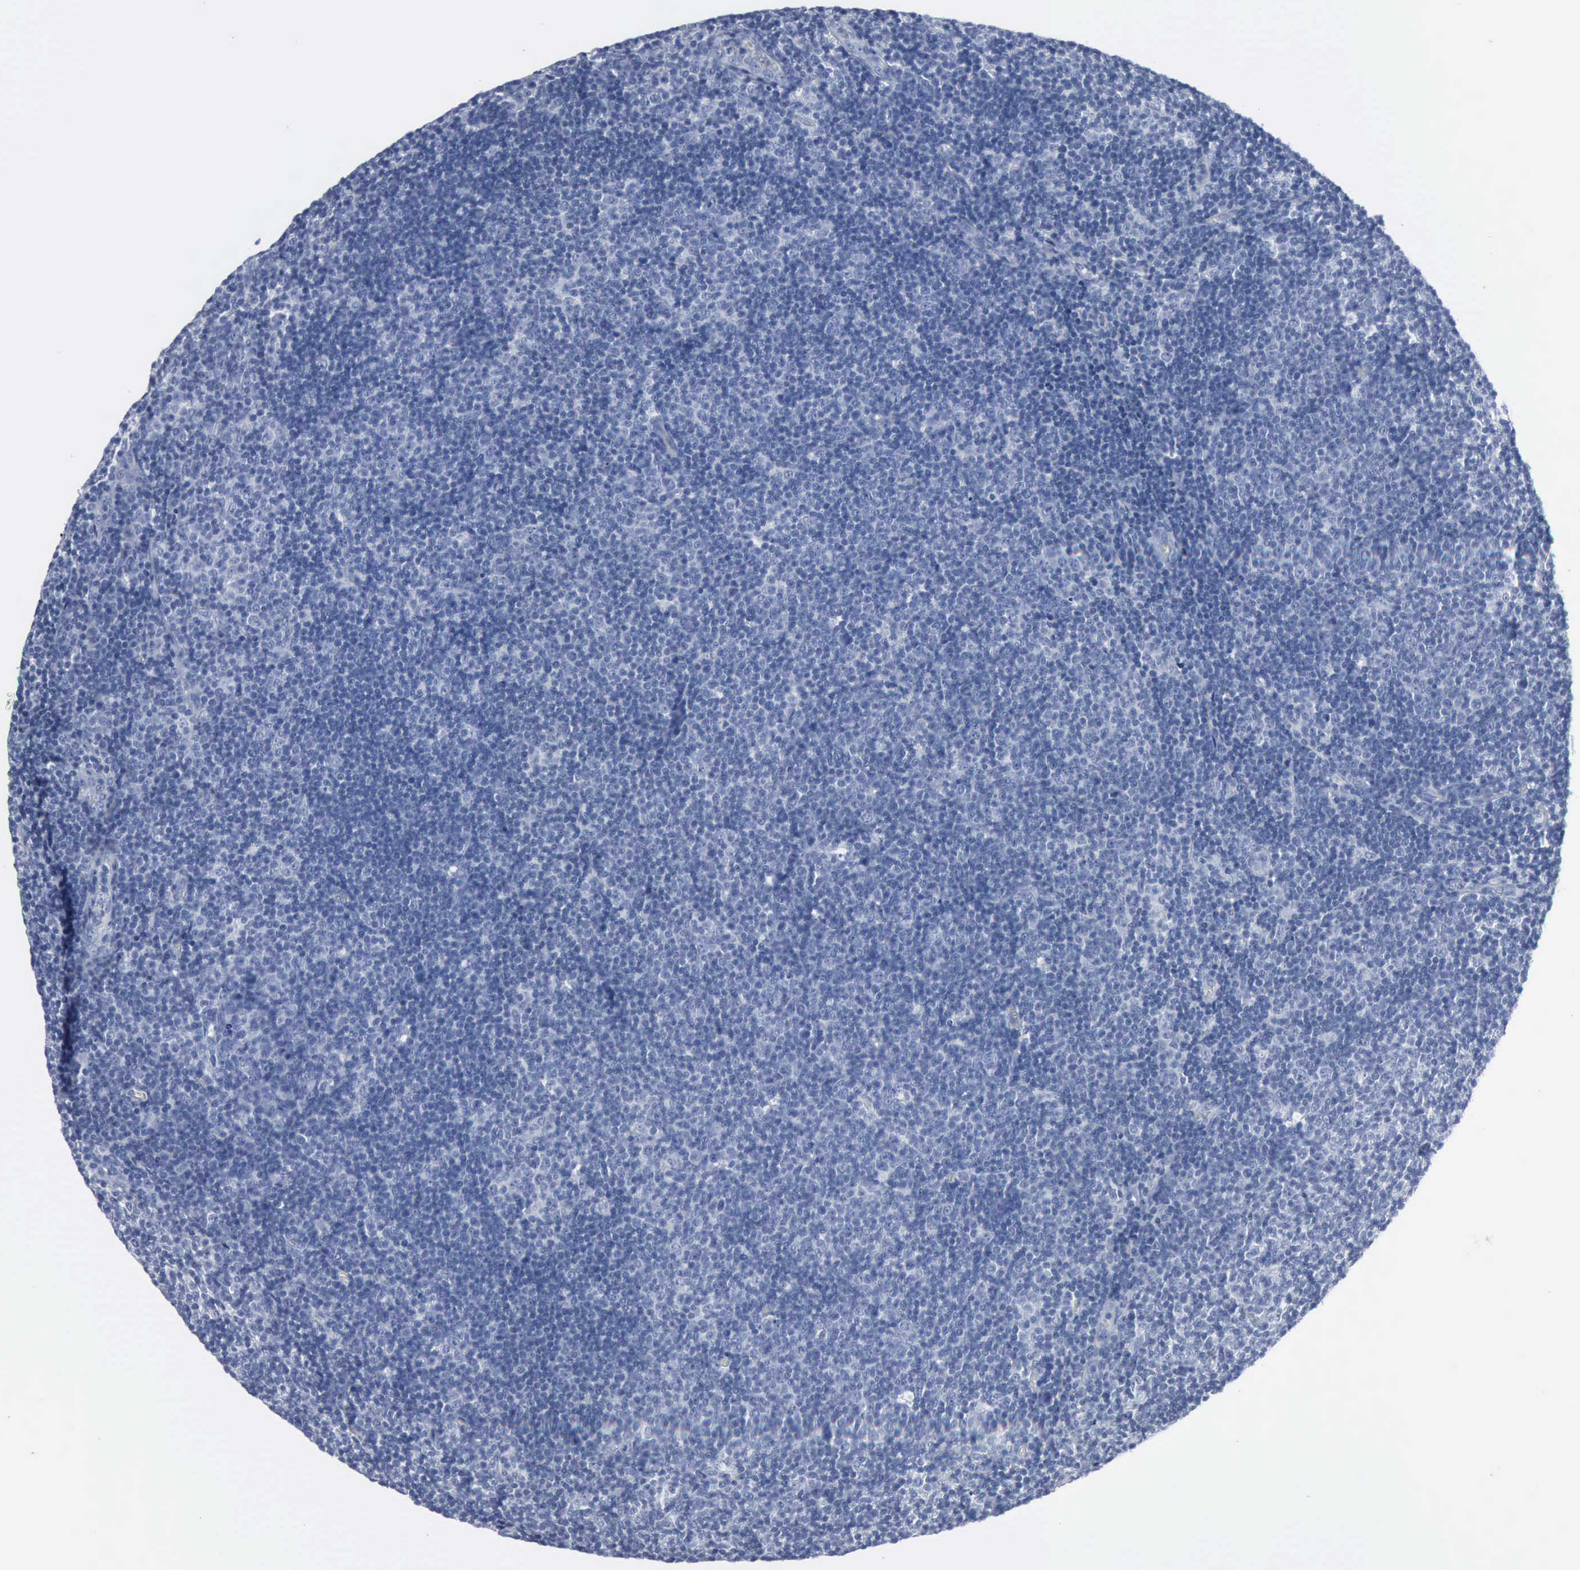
{"staining": {"intensity": "negative", "quantity": "none", "location": "none"}, "tissue": "lymphoma", "cell_type": "Tumor cells", "image_type": "cancer", "snomed": [{"axis": "morphology", "description": "Malignant lymphoma, non-Hodgkin's type, Low grade"}, {"axis": "topography", "description": "Lymph node"}], "caption": "The micrograph demonstrates no significant expression in tumor cells of lymphoma. (DAB immunohistochemistry (IHC) visualized using brightfield microscopy, high magnification).", "gene": "DMD", "patient": {"sex": "male", "age": 49}}